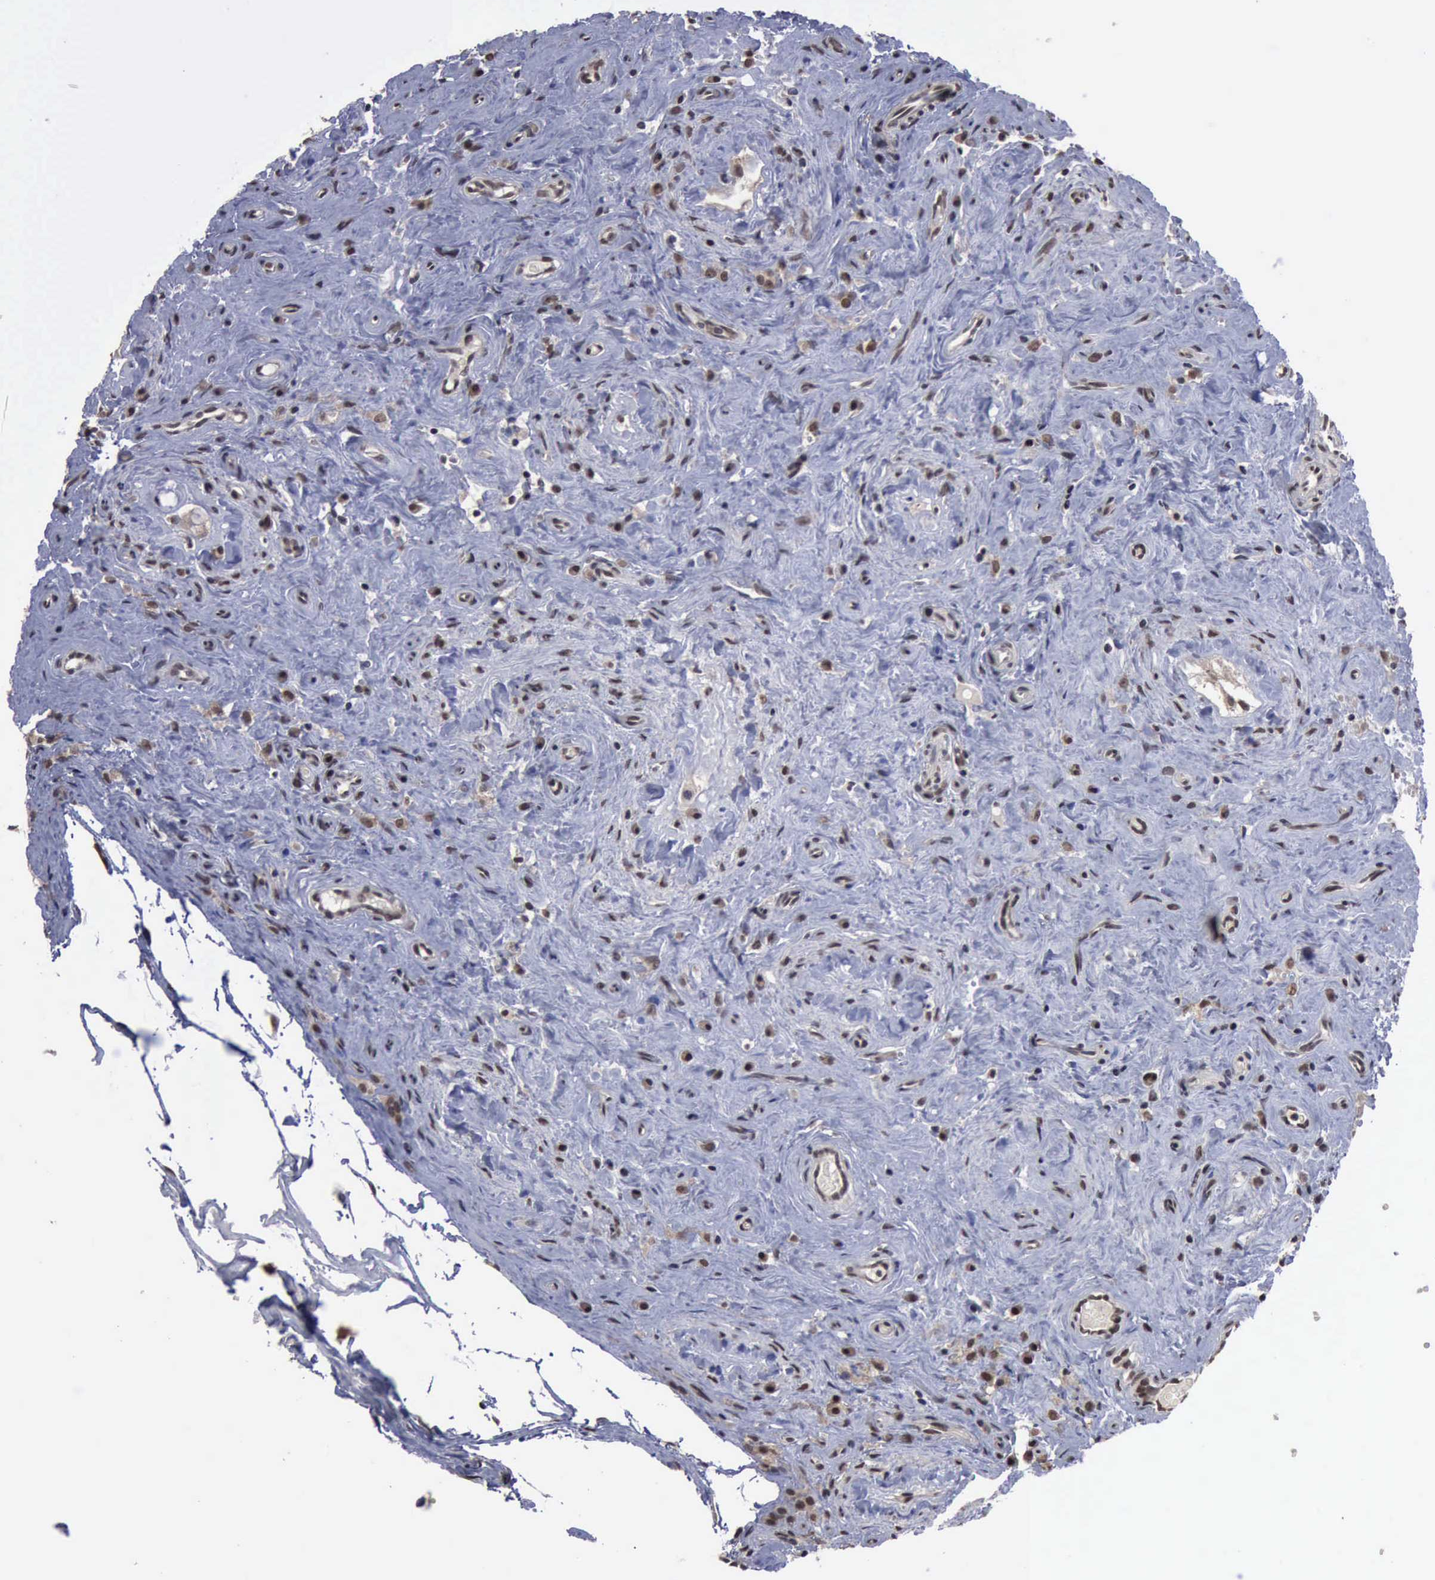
{"staining": {"intensity": "strong", "quantity": ">75%", "location": "cytoplasmic/membranous,nuclear"}, "tissue": "testis cancer", "cell_type": "Tumor cells", "image_type": "cancer", "snomed": [{"axis": "morphology", "description": "Seminoma, NOS"}, {"axis": "topography", "description": "Testis"}], "caption": "Strong cytoplasmic/membranous and nuclear staining for a protein is seen in about >75% of tumor cells of testis cancer using immunohistochemistry (IHC).", "gene": "RTCB", "patient": {"sex": "male", "age": 32}}